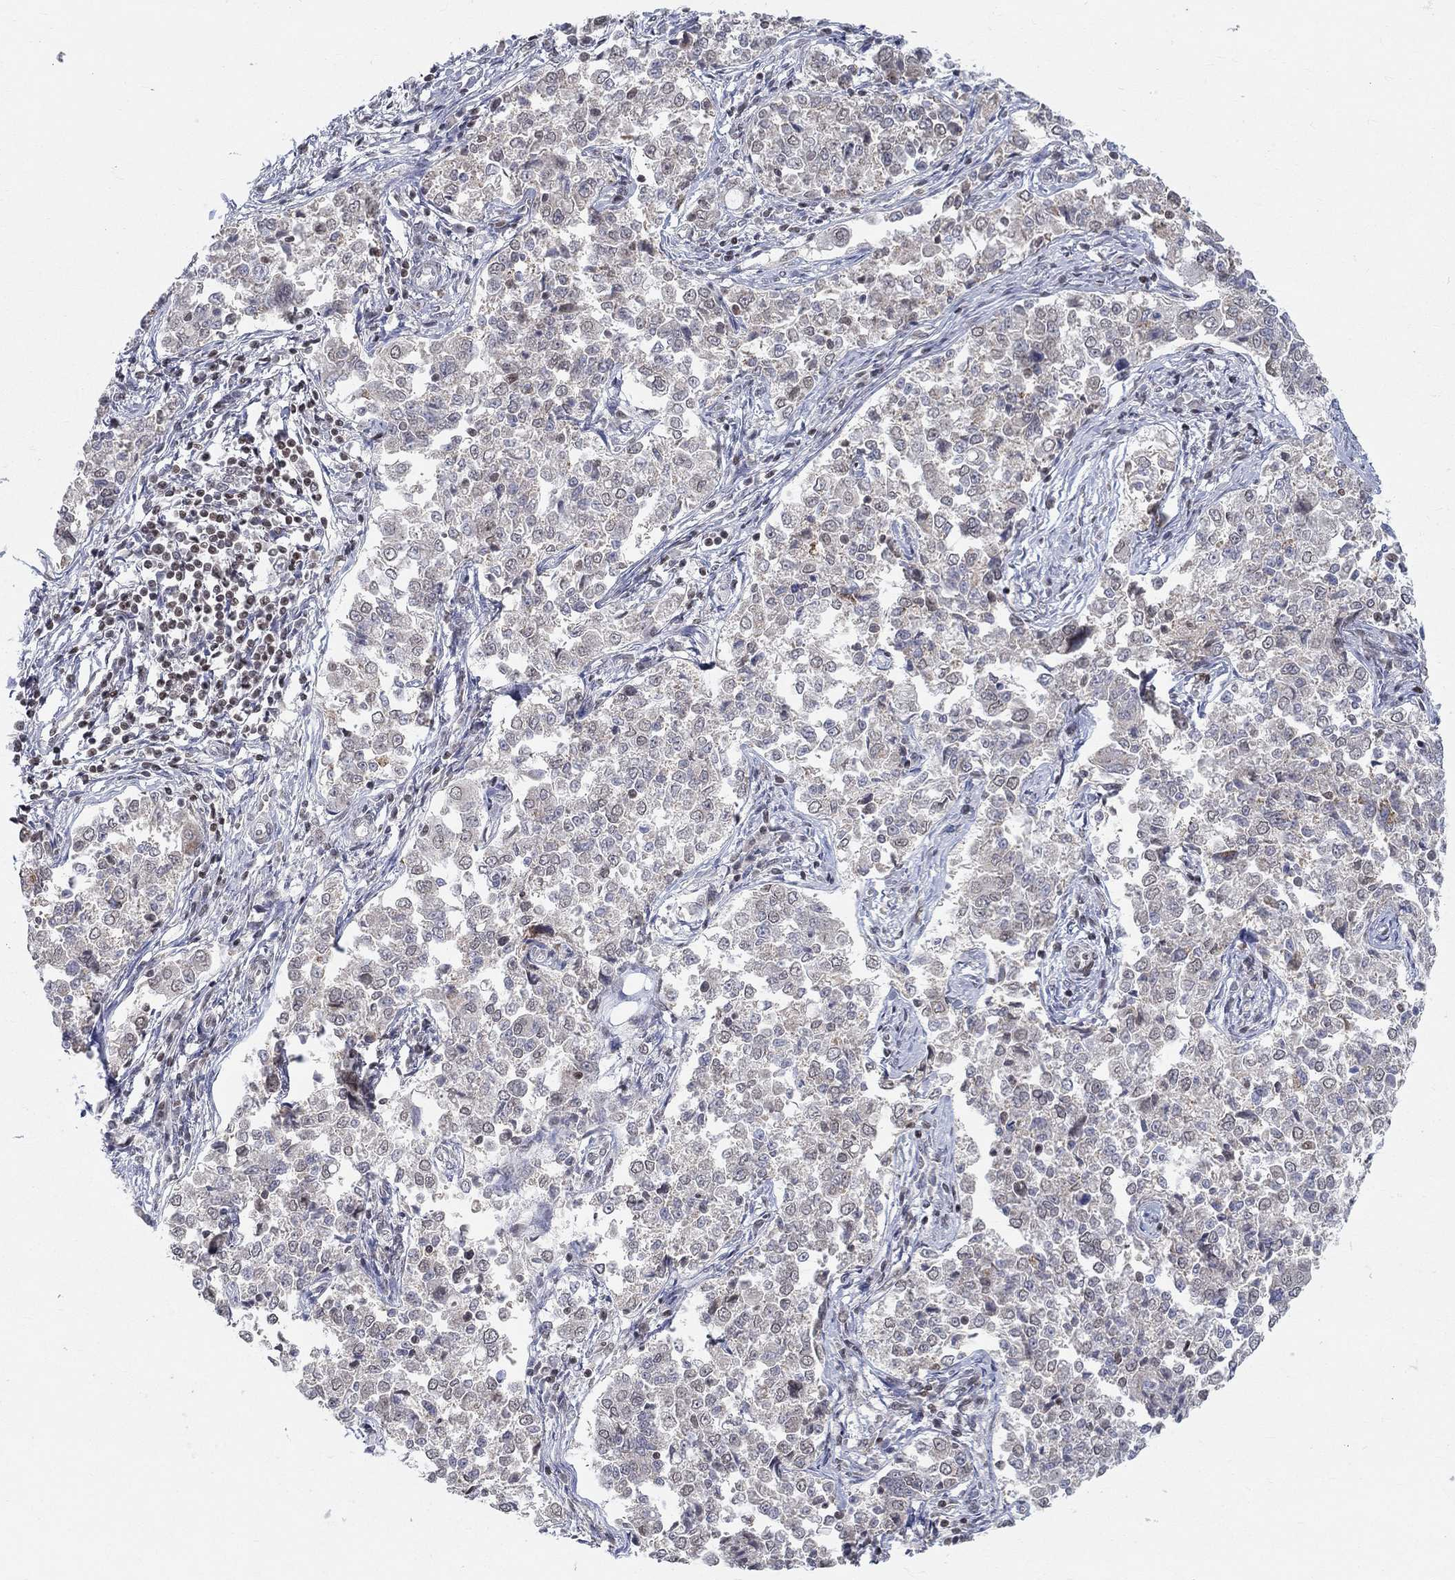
{"staining": {"intensity": "negative", "quantity": "none", "location": "none"}, "tissue": "endometrial cancer", "cell_type": "Tumor cells", "image_type": "cancer", "snomed": [{"axis": "morphology", "description": "Adenocarcinoma, NOS"}, {"axis": "topography", "description": "Endometrium"}], "caption": "Immunohistochemical staining of endometrial cancer (adenocarcinoma) demonstrates no significant expression in tumor cells. (DAB (3,3'-diaminobenzidine) IHC, high magnification).", "gene": "KLF12", "patient": {"sex": "female", "age": 43}}